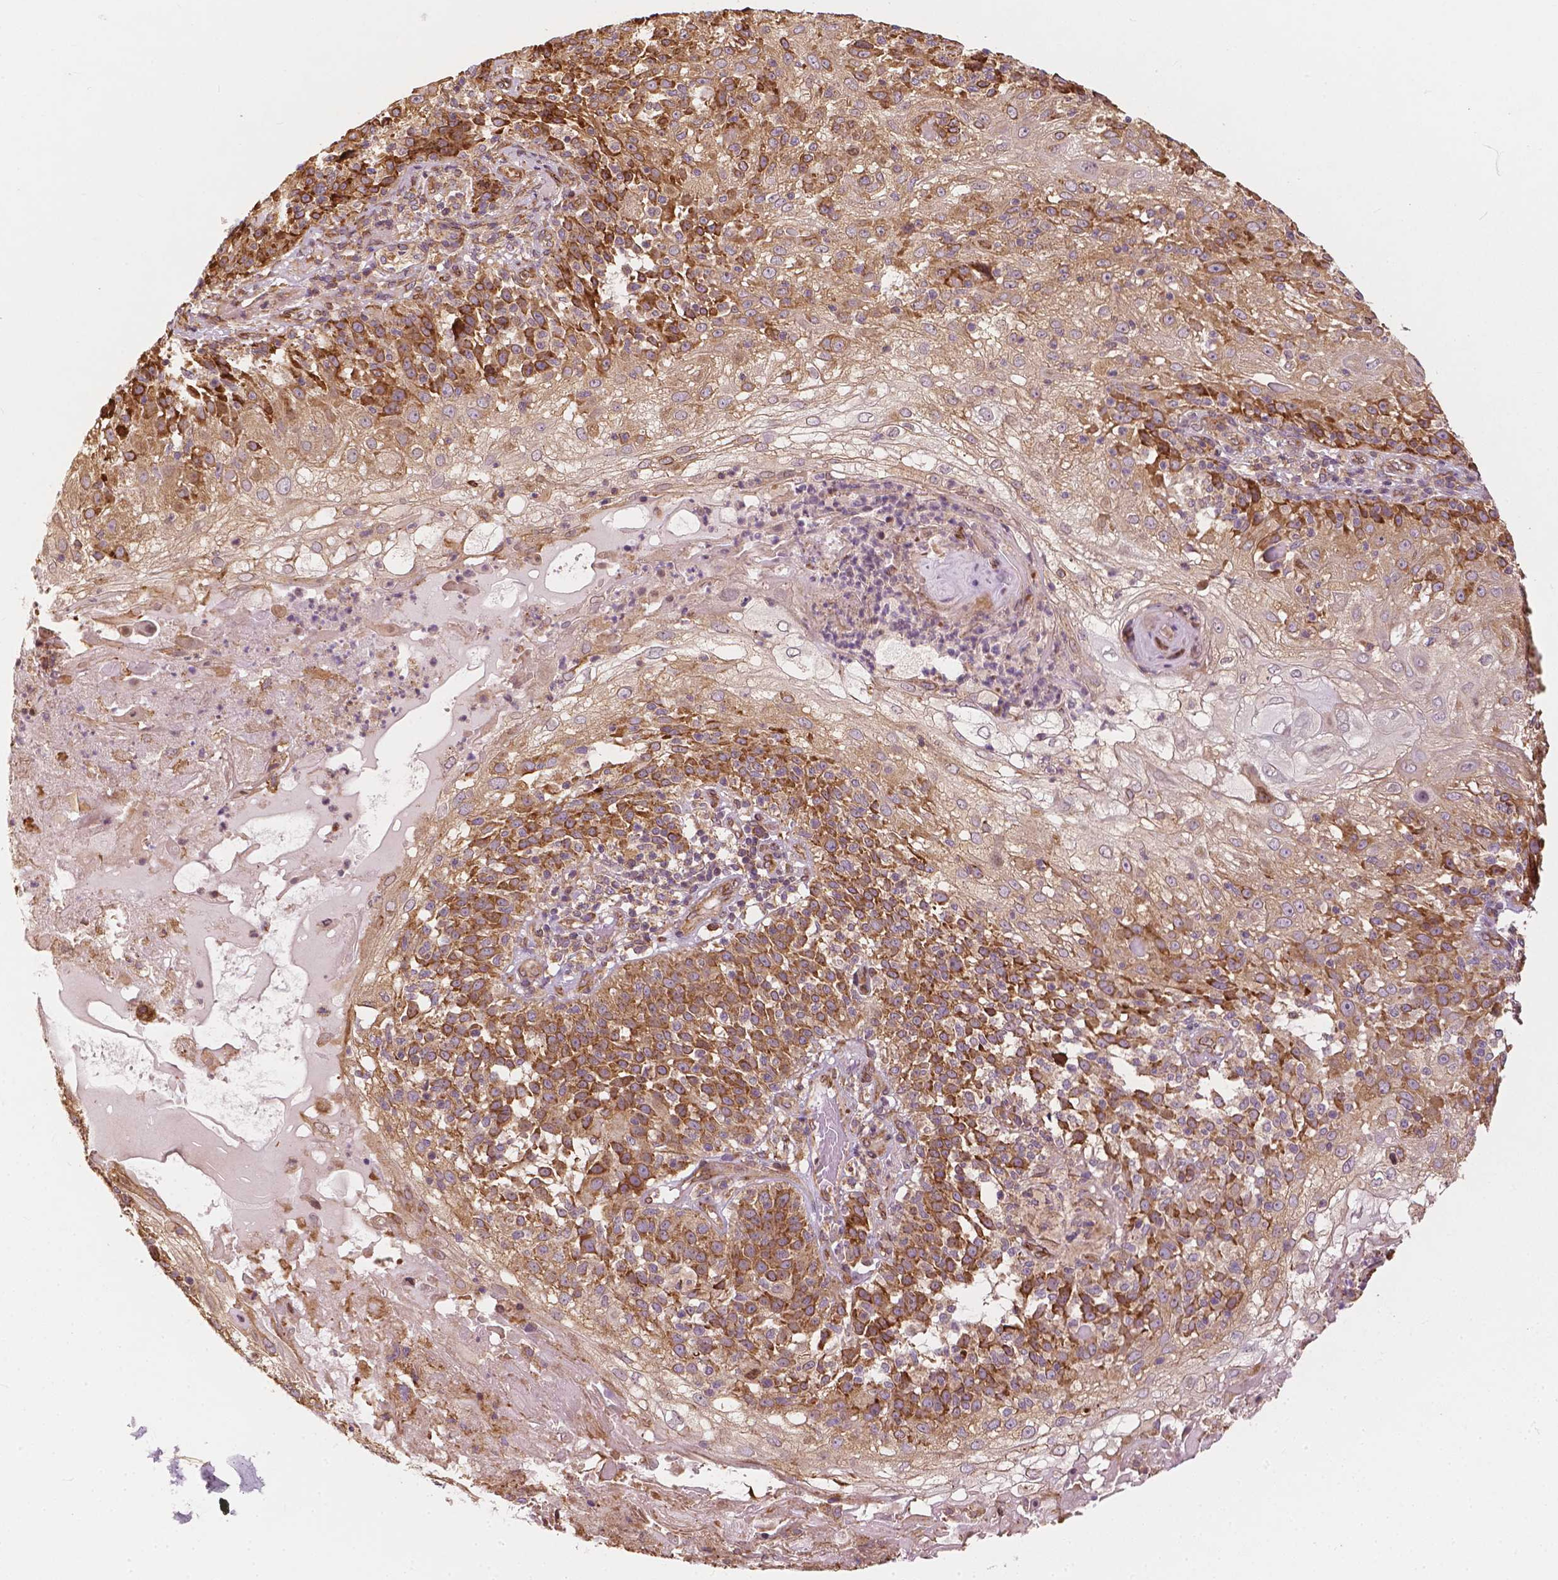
{"staining": {"intensity": "strong", "quantity": "25%-75%", "location": "cytoplasmic/membranous"}, "tissue": "skin cancer", "cell_type": "Tumor cells", "image_type": "cancer", "snomed": [{"axis": "morphology", "description": "Normal tissue, NOS"}, {"axis": "morphology", "description": "Squamous cell carcinoma, NOS"}, {"axis": "topography", "description": "Skin"}], "caption": "Strong cytoplasmic/membranous positivity is appreciated in about 25%-75% of tumor cells in squamous cell carcinoma (skin).", "gene": "G3BP1", "patient": {"sex": "female", "age": 83}}